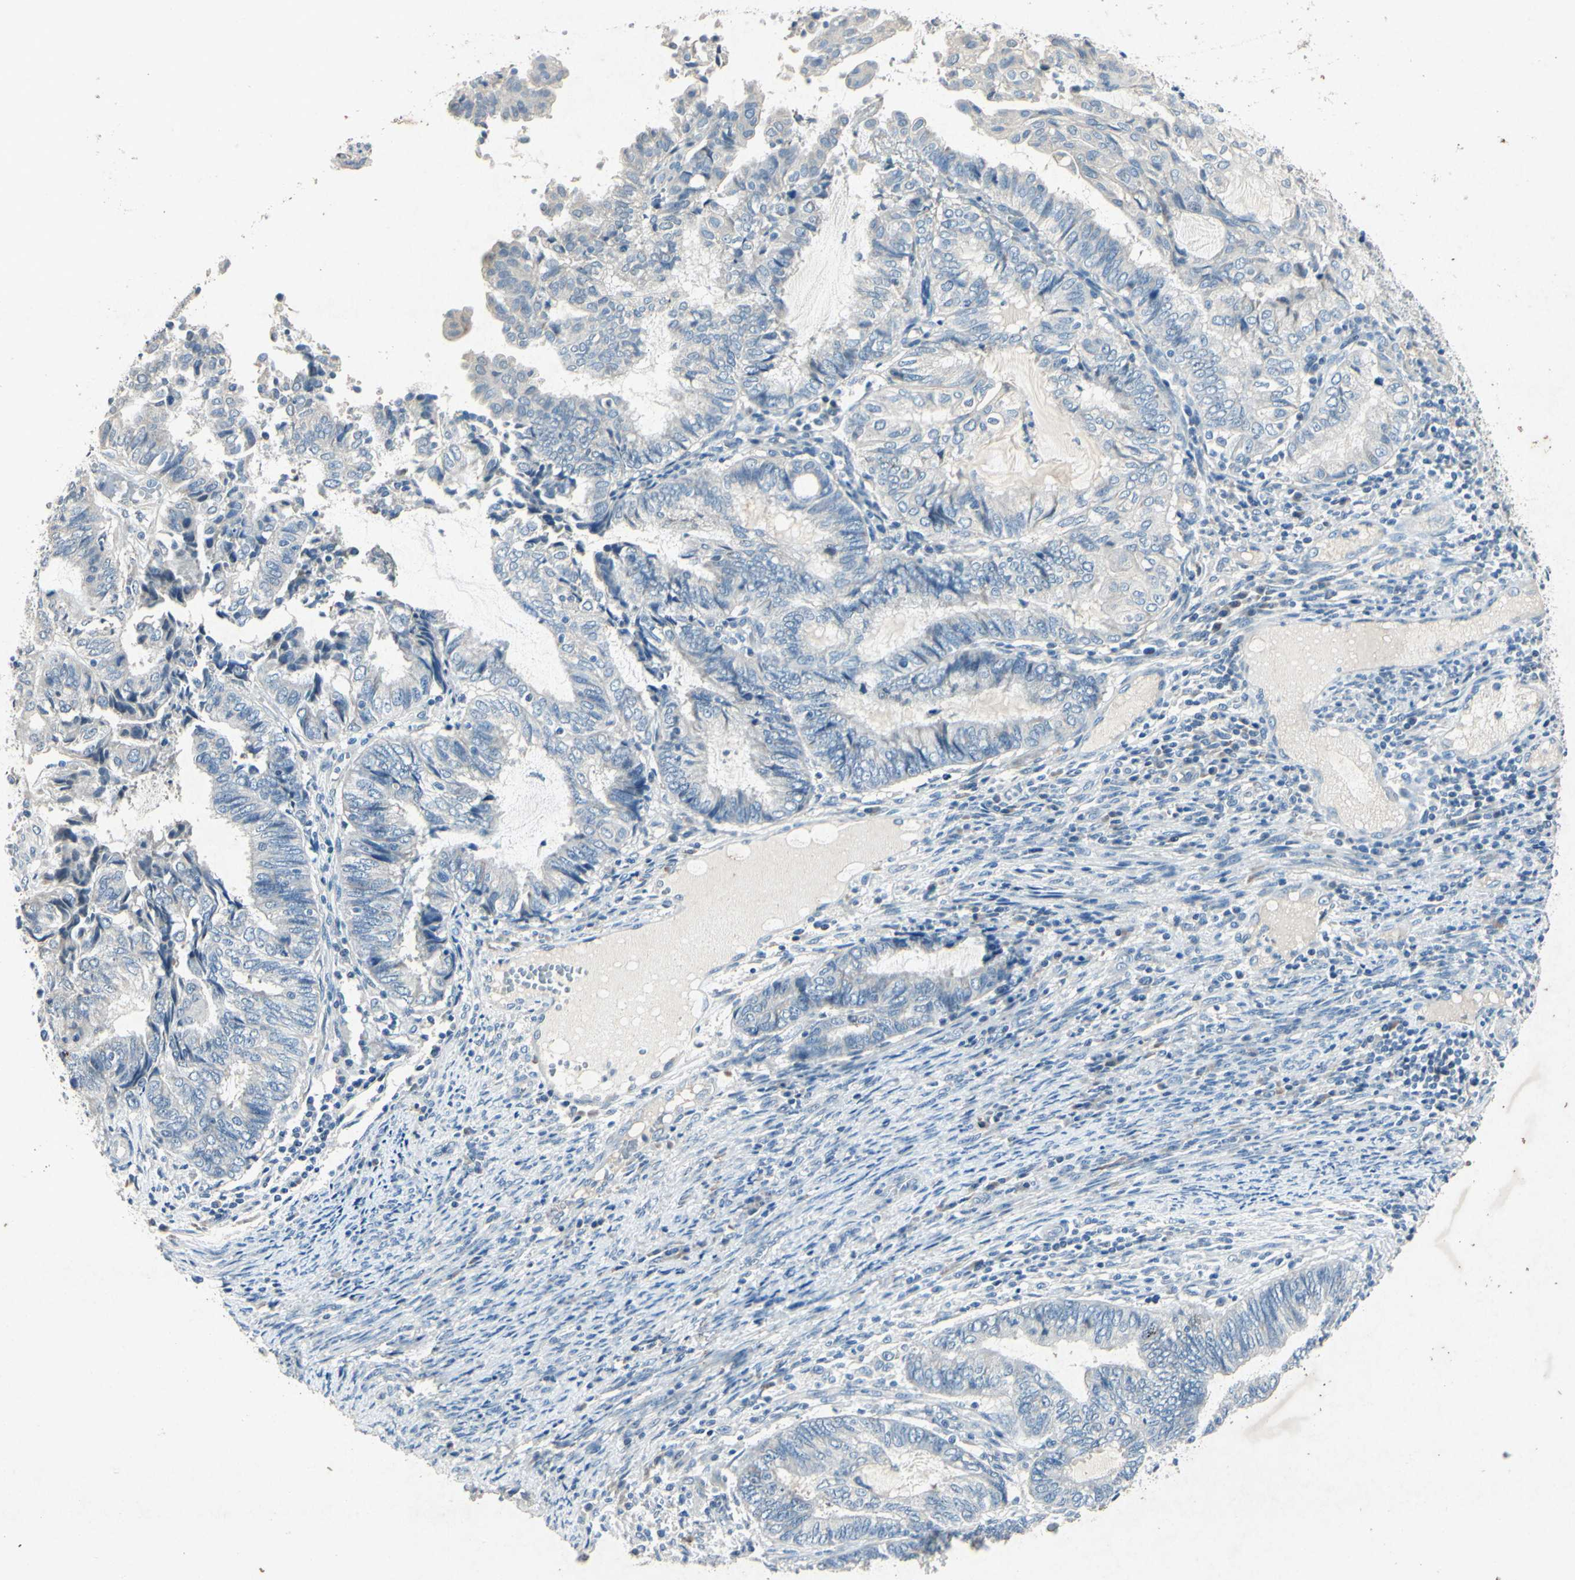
{"staining": {"intensity": "negative", "quantity": "none", "location": "none"}, "tissue": "endometrial cancer", "cell_type": "Tumor cells", "image_type": "cancer", "snomed": [{"axis": "morphology", "description": "Adenocarcinoma, NOS"}, {"axis": "topography", "description": "Uterus"}, {"axis": "topography", "description": "Endometrium"}], "caption": "An image of adenocarcinoma (endometrial) stained for a protein displays no brown staining in tumor cells. (DAB (3,3'-diaminobenzidine) immunohistochemistry visualized using brightfield microscopy, high magnification).", "gene": "SNAP91", "patient": {"sex": "female", "age": 70}}